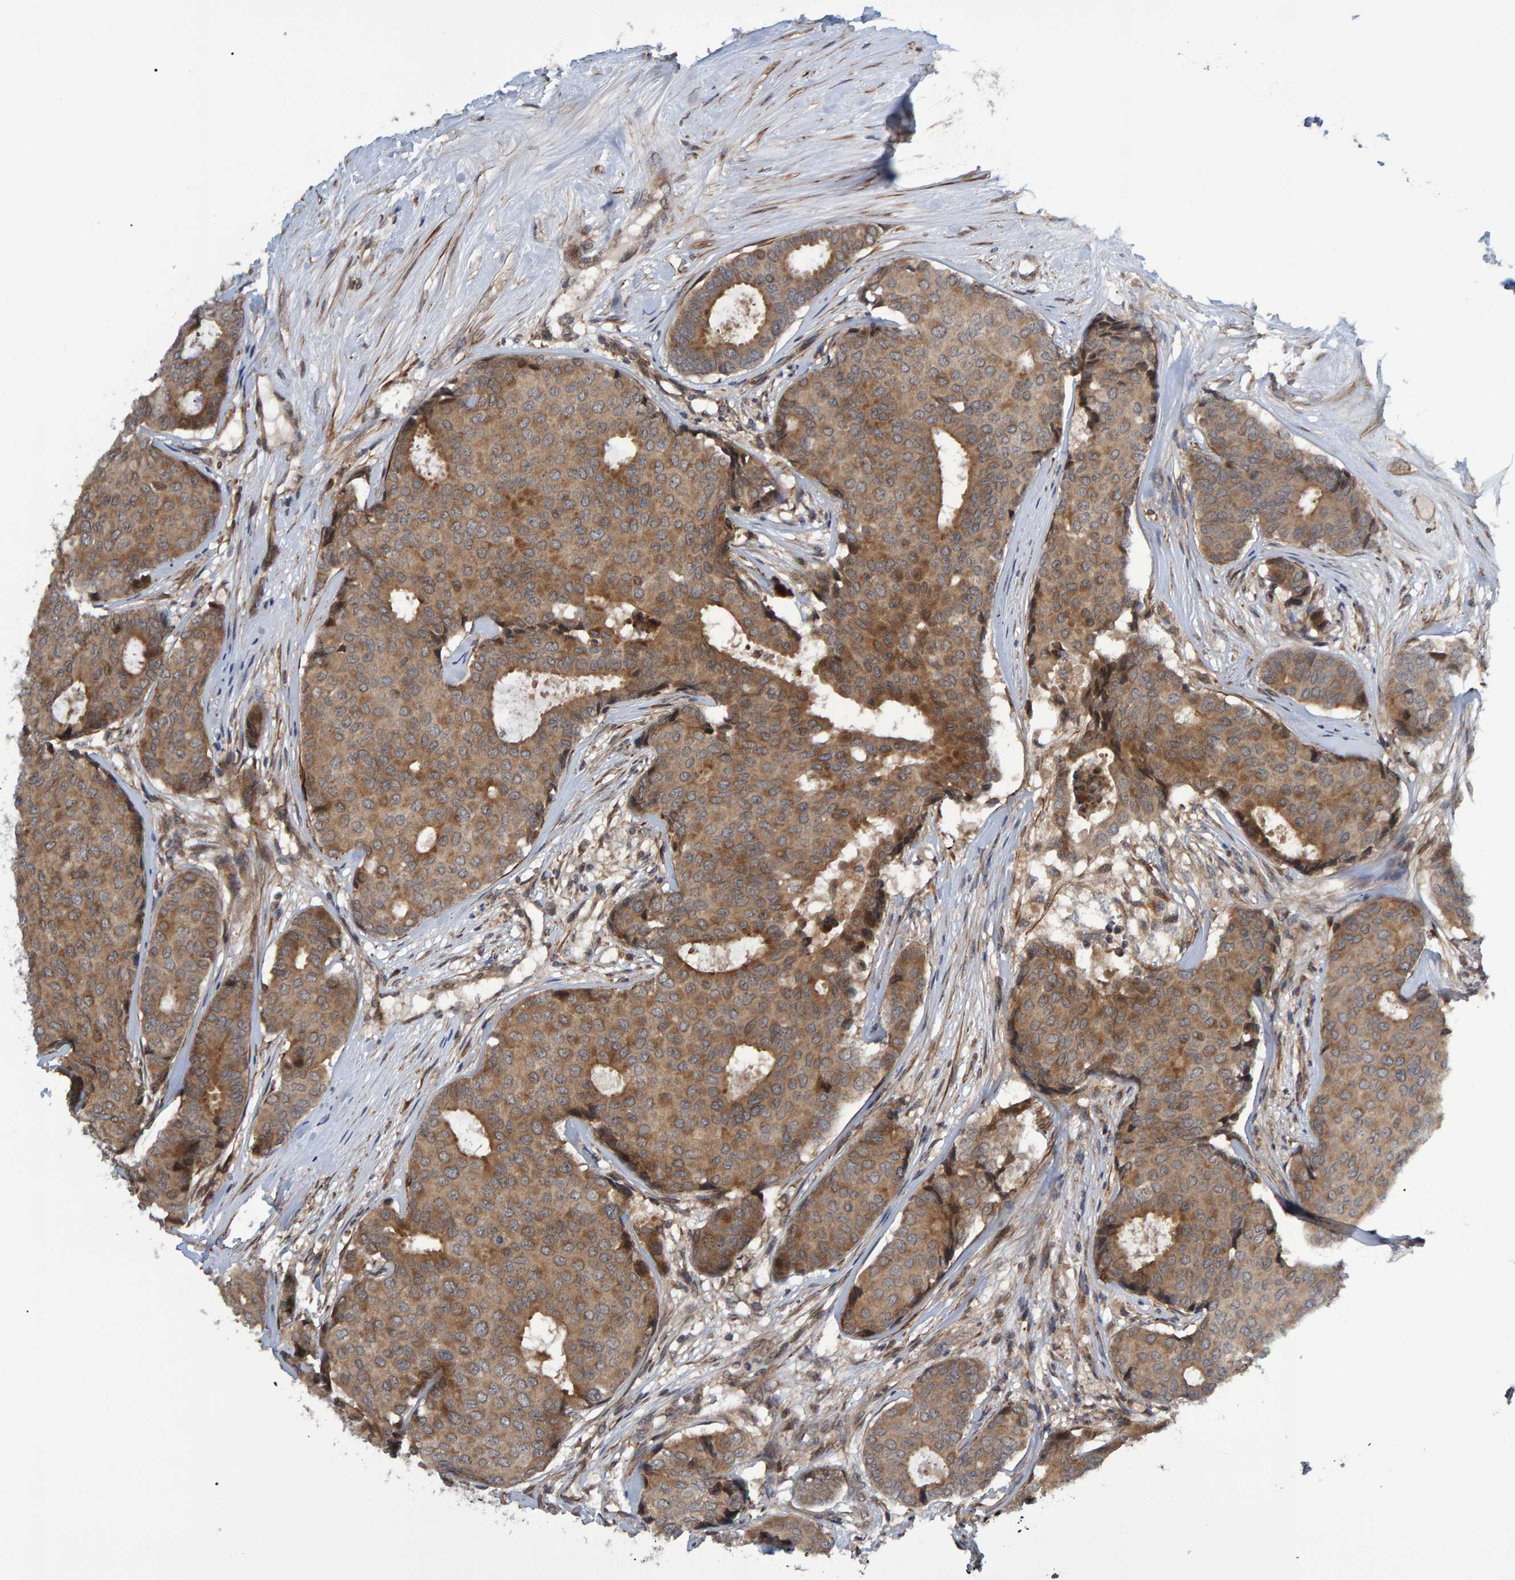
{"staining": {"intensity": "moderate", "quantity": ">75%", "location": "cytoplasmic/membranous"}, "tissue": "breast cancer", "cell_type": "Tumor cells", "image_type": "cancer", "snomed": [{"axis": "morphology", "description": "Duct carcinoma"}, {"axis": "topography", "description": "Breast"}], "caption": "Moderate cytoplasmic/membranous positivity is identified in about >75% of tumor cells in breast cancer (invasive ductal carcinoma).", "gene": "ATP6V1H", "patient": {"sex": "female", "age": 75}}